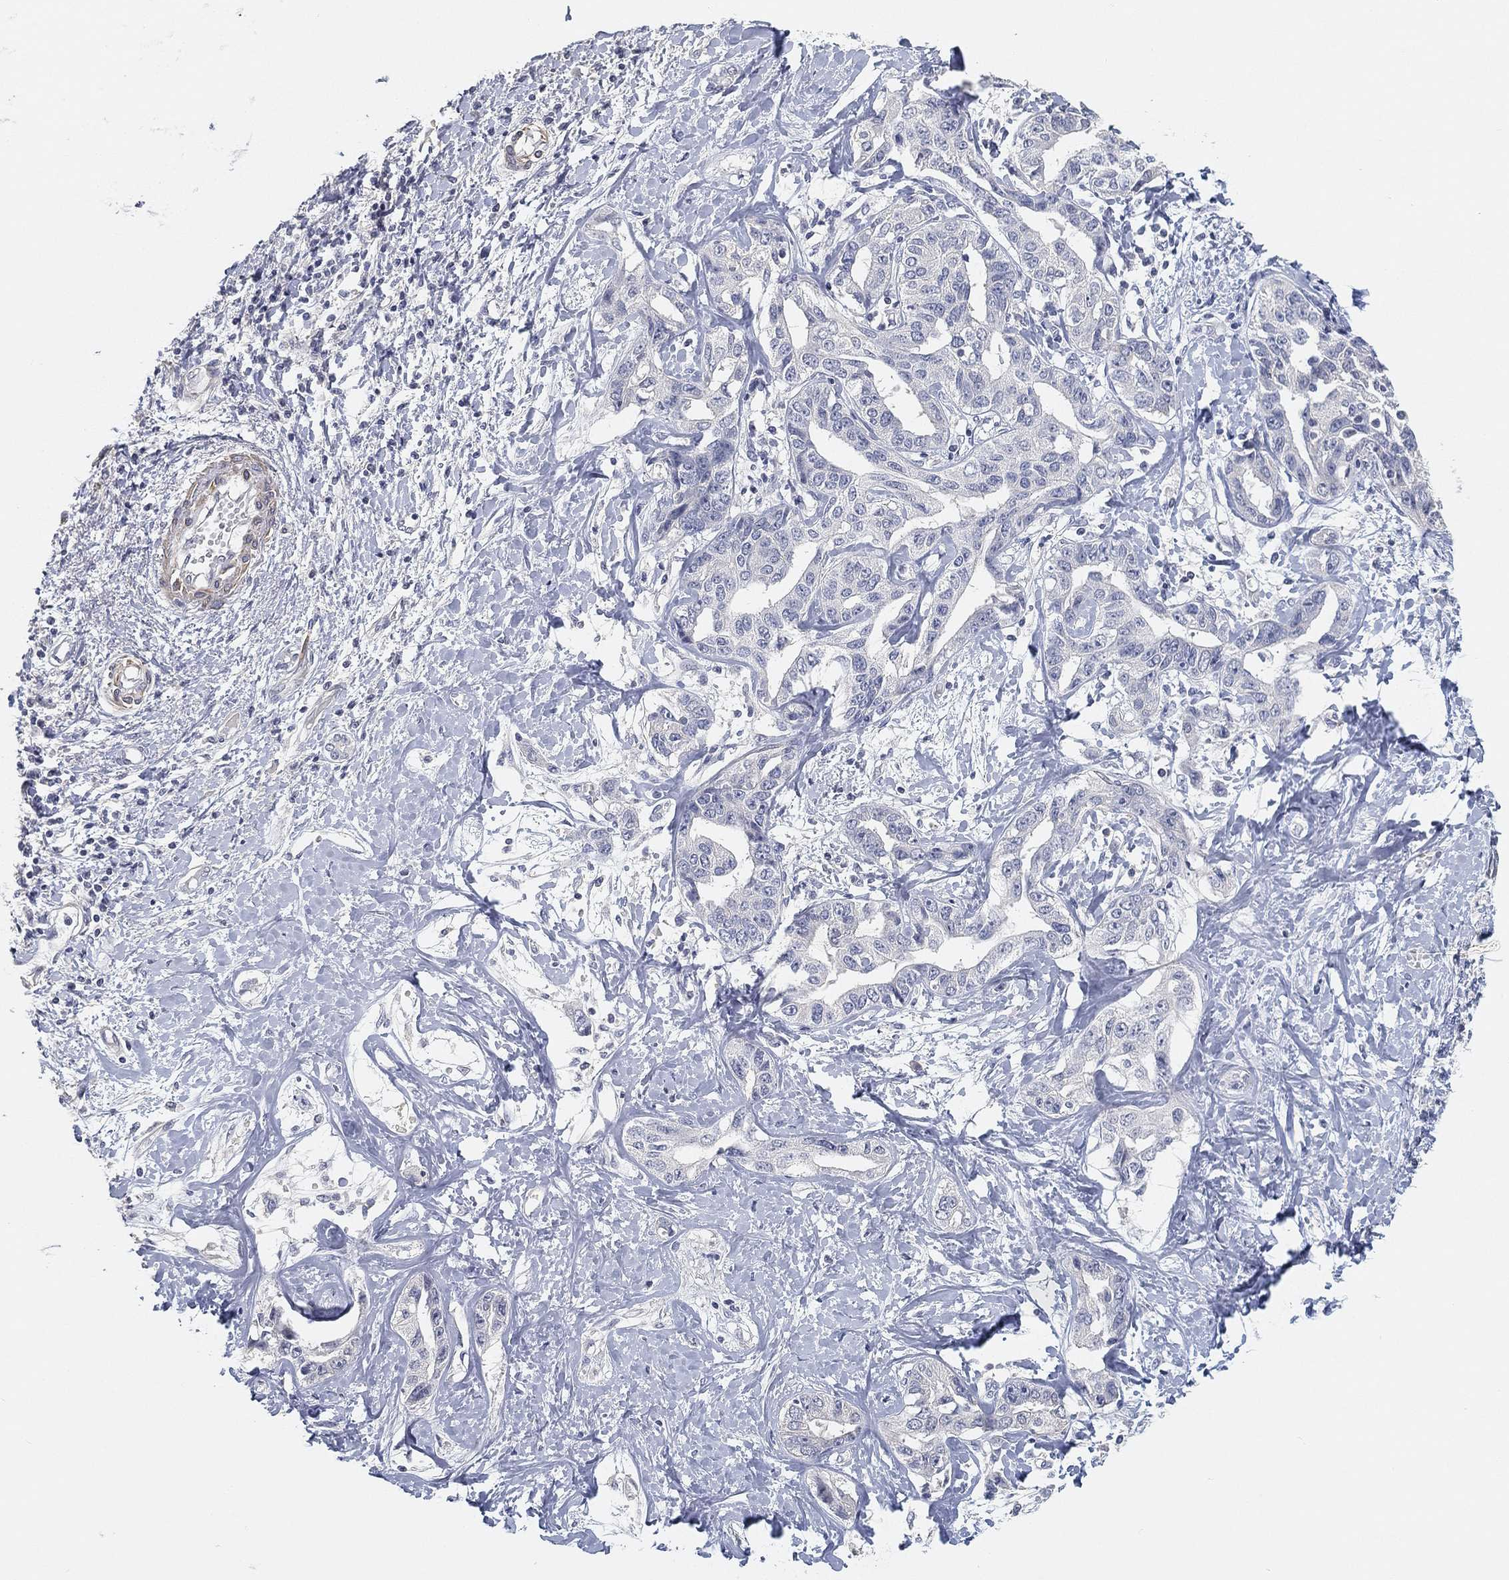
{"staining": {"intensity": "negative", "quantity": "none", "location": "none"}, "tissue": "liver cancer", "cell_type": "Tumor cells", "image_type": "cancer", "snomed": [{"axis": "morphology", "description": "Cholangiocarcinoma"}, {"axis": "topography", "description": "Liver"}], "caption": "Immunohistochemical staining of human liver cancer displays no significant positivity in tumor cells. (Stains: DAB immunohistochemistry (IHC) with hematoxylin counter stain, Microscopy: brightfield microscopy at high magnification).", "gene": "GPR61", "patient": {"sex": "male", "age": 59}}